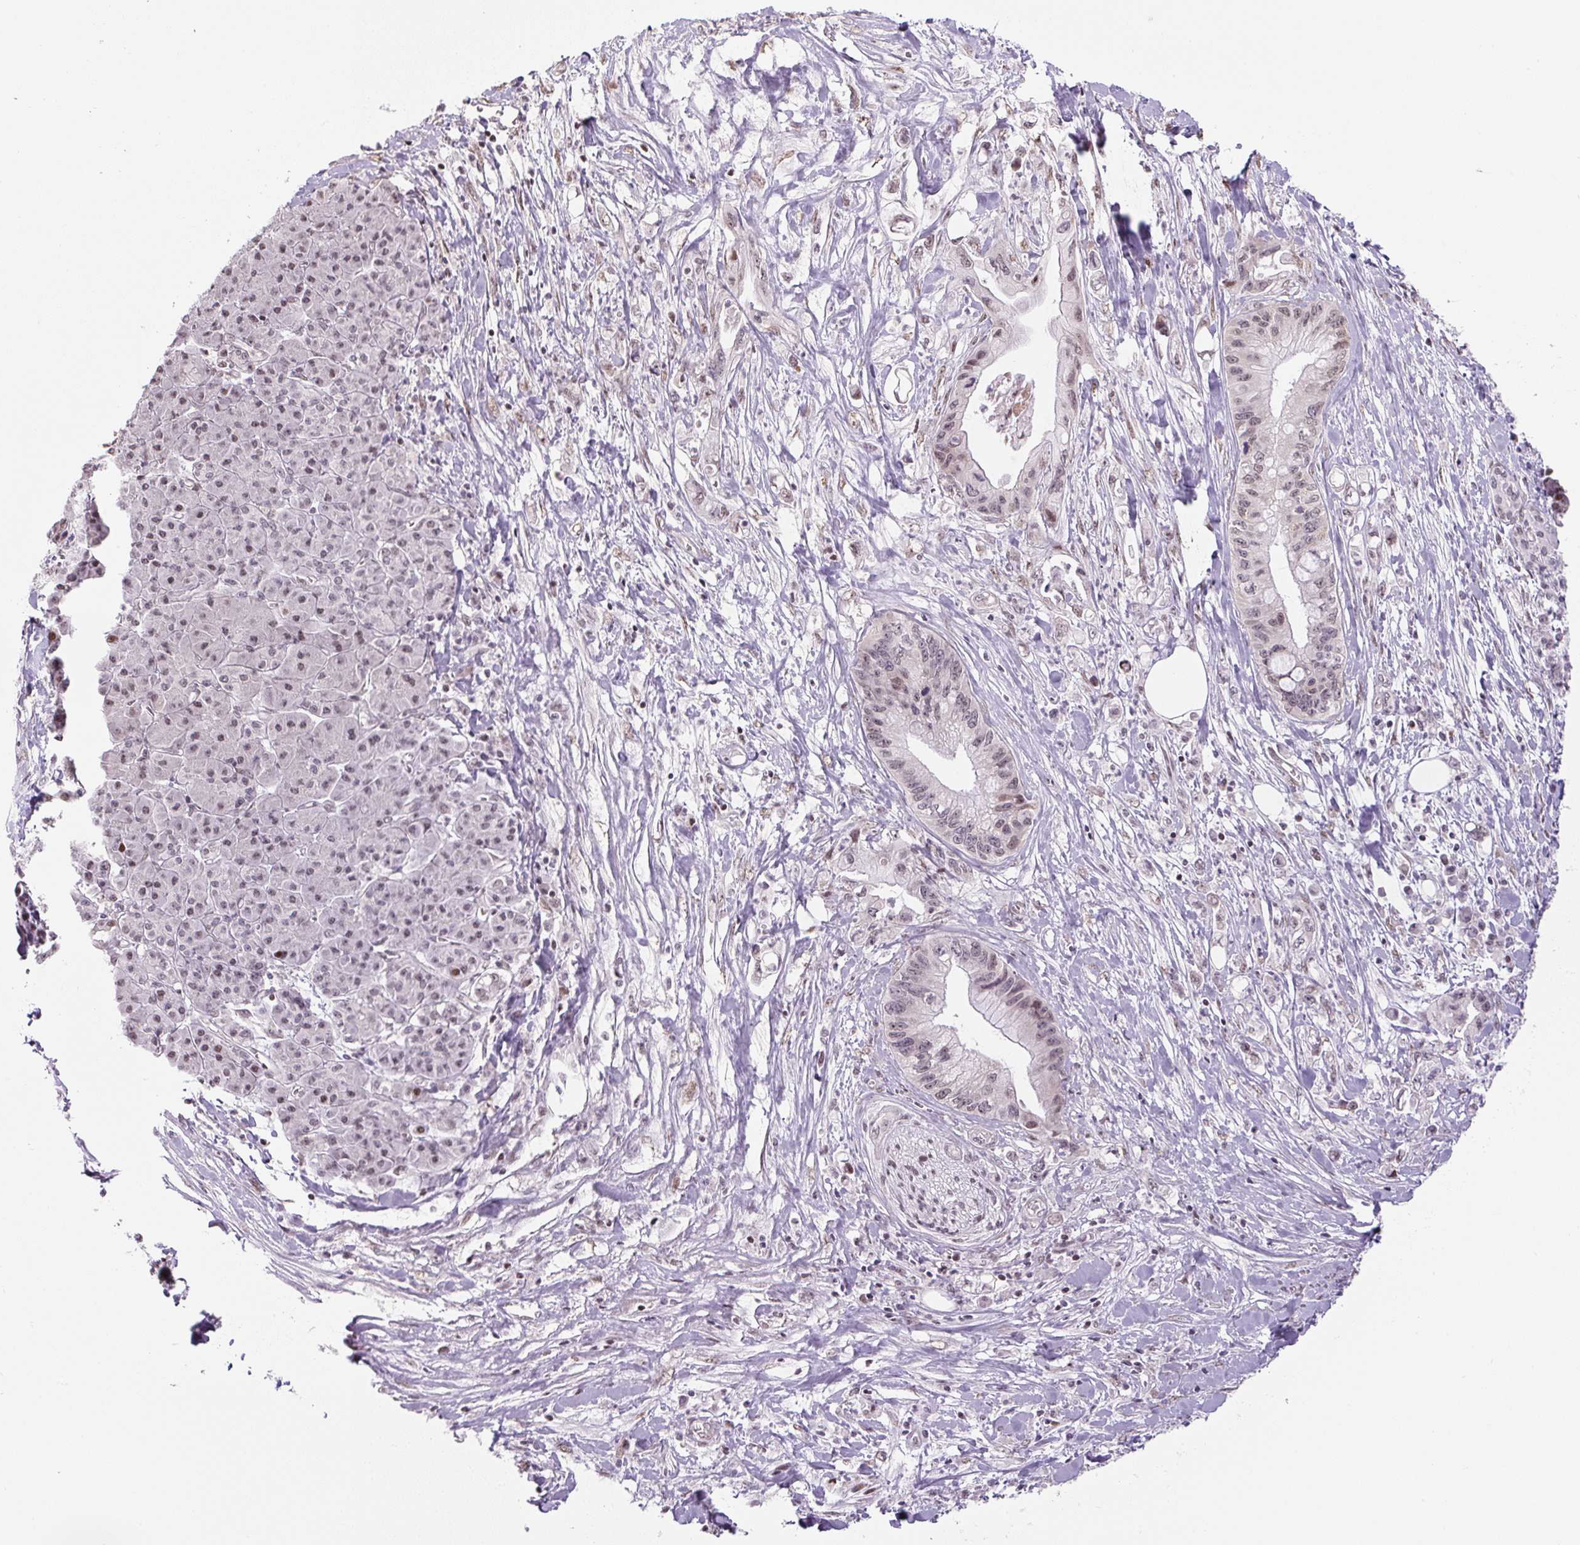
{"staining": {"intensity": "weak", "quantity": "<25%", "location": "nuclear"}, "tissue": "pancreatic cancer", "cell_type": "Tumor cells", "image_type": "cancer", "snomed": [{"axis": "morphology", "description": "Adenocarcinoma, NOS"}, {"axis": "topography", "description": "Pancreas"}], "caption": "The immunohistochemistry (IHC) photomicrograph has no significant staining in tumor cells of pancreatic cancer tissue.", "gene": "TCFL5", "patient": {"sex": "male", "age": 61}}